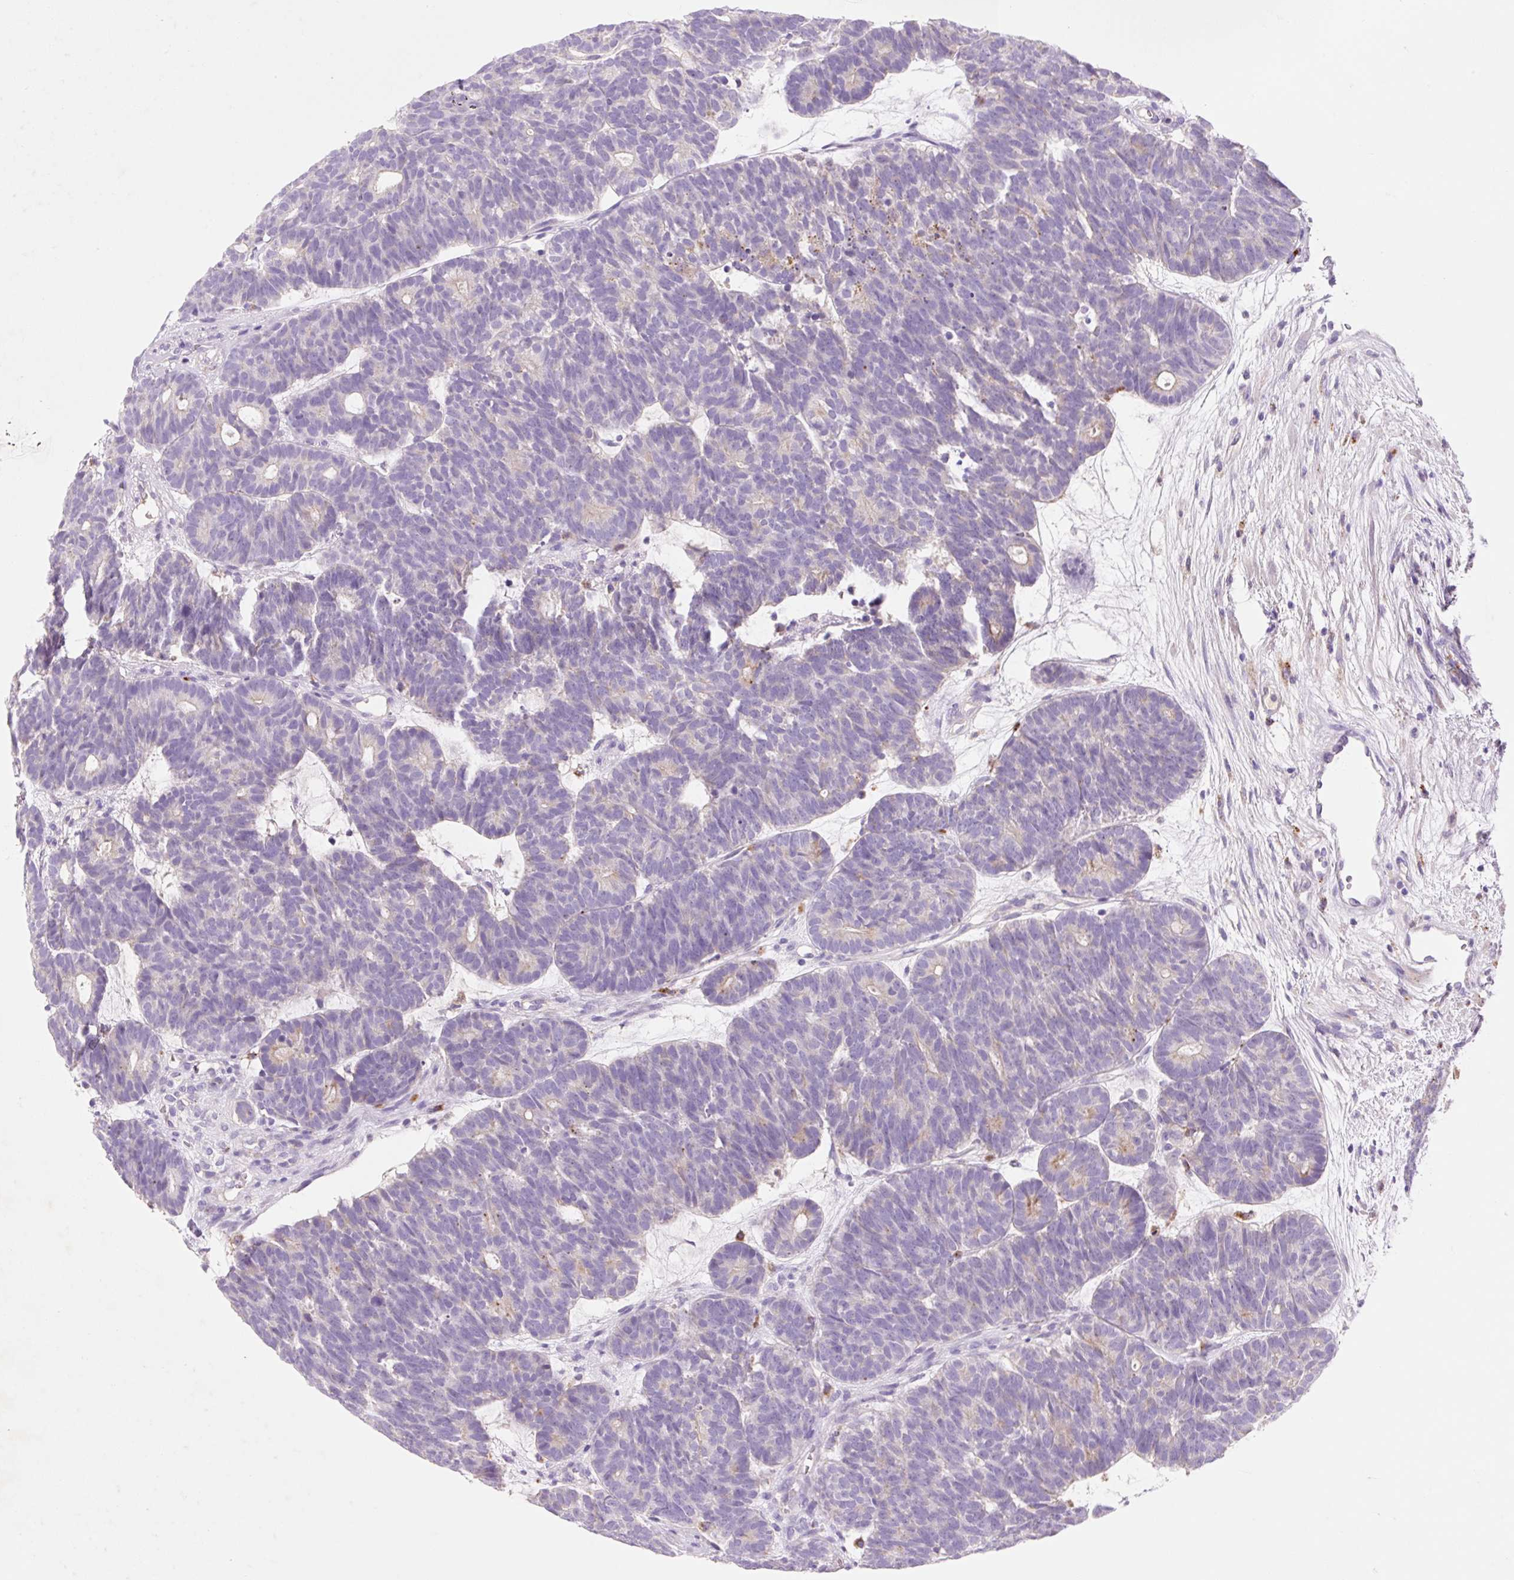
{"staining": {"intensity": "negative", "quantity": "none", "location": "none"}, "tissue": "head and neck cancer", "cell_type": "Tumor cells", "image_type": "cancer", "snomed": [{"axis": "morphology", "description": "Adenocarcinoma, NOS"}, {"axis": "topography", "description": "Head-Neck"}], "caption": "Tumor cells show no significant expression in head and neck adenocarcinoma. (DAB immunohistochemistry with hematoxylin counter stain).", "gene": "HEXA", "patient": {"sex": "female", "age": 81}}